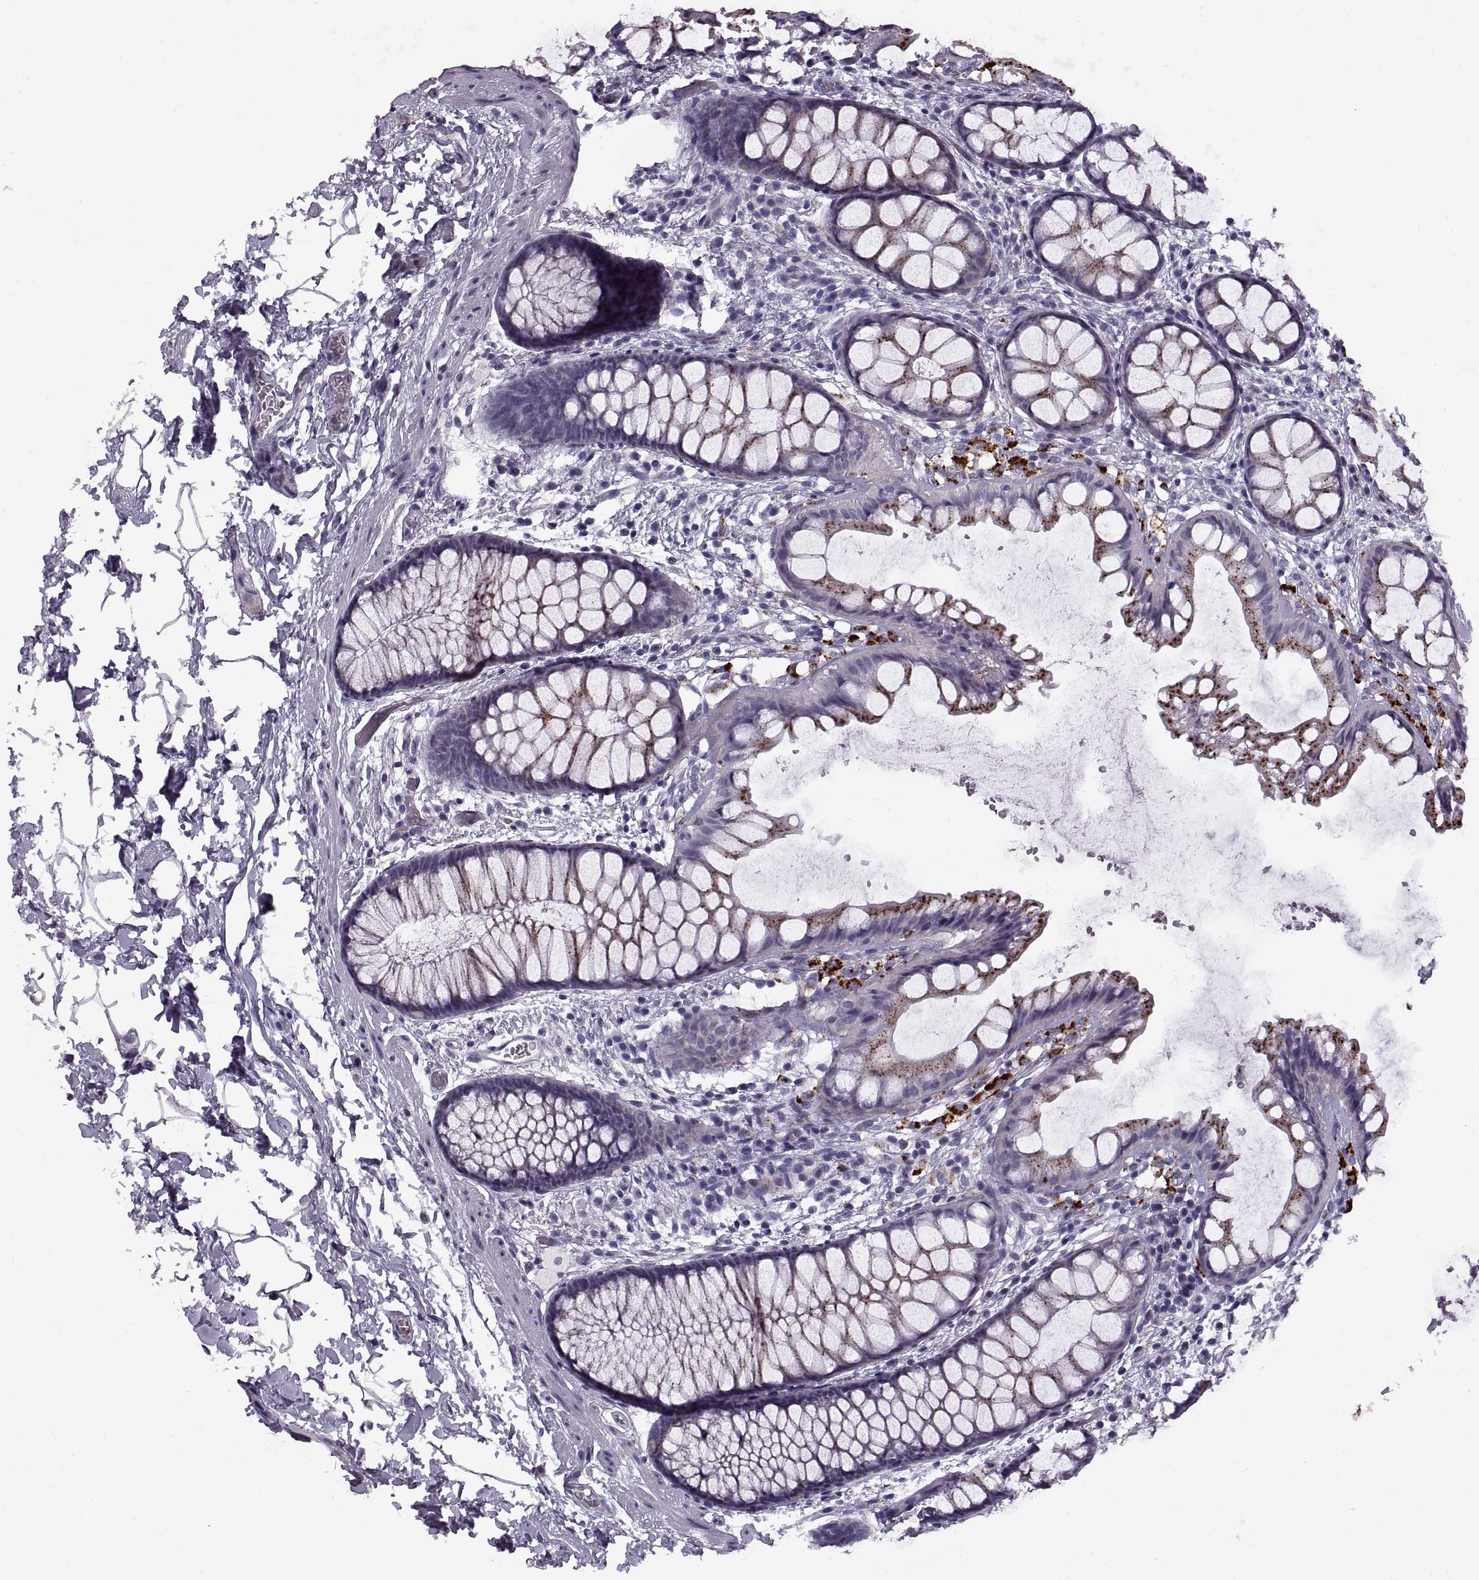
{"staining": {"intensity": "moderate", "quantity": ">75%", "location": "cytoplasmic/membranous"}, "tissue": "rectum", "cell_type": "Glandular cells", "image_type": "normal", "snomed": [{"axis": "morphology", "description": "Normal tissue, NOS"}, {"axis": "topography", "description": "Rectum"}], "caption": "Brown immunohistochemical staining in unremarkable human rectum exhibits moderate cytoplasmic/membranous expression in about >75% of glandular cells.", "gene": "CALCR", "patient": {"sex": "female", "age": 62}}